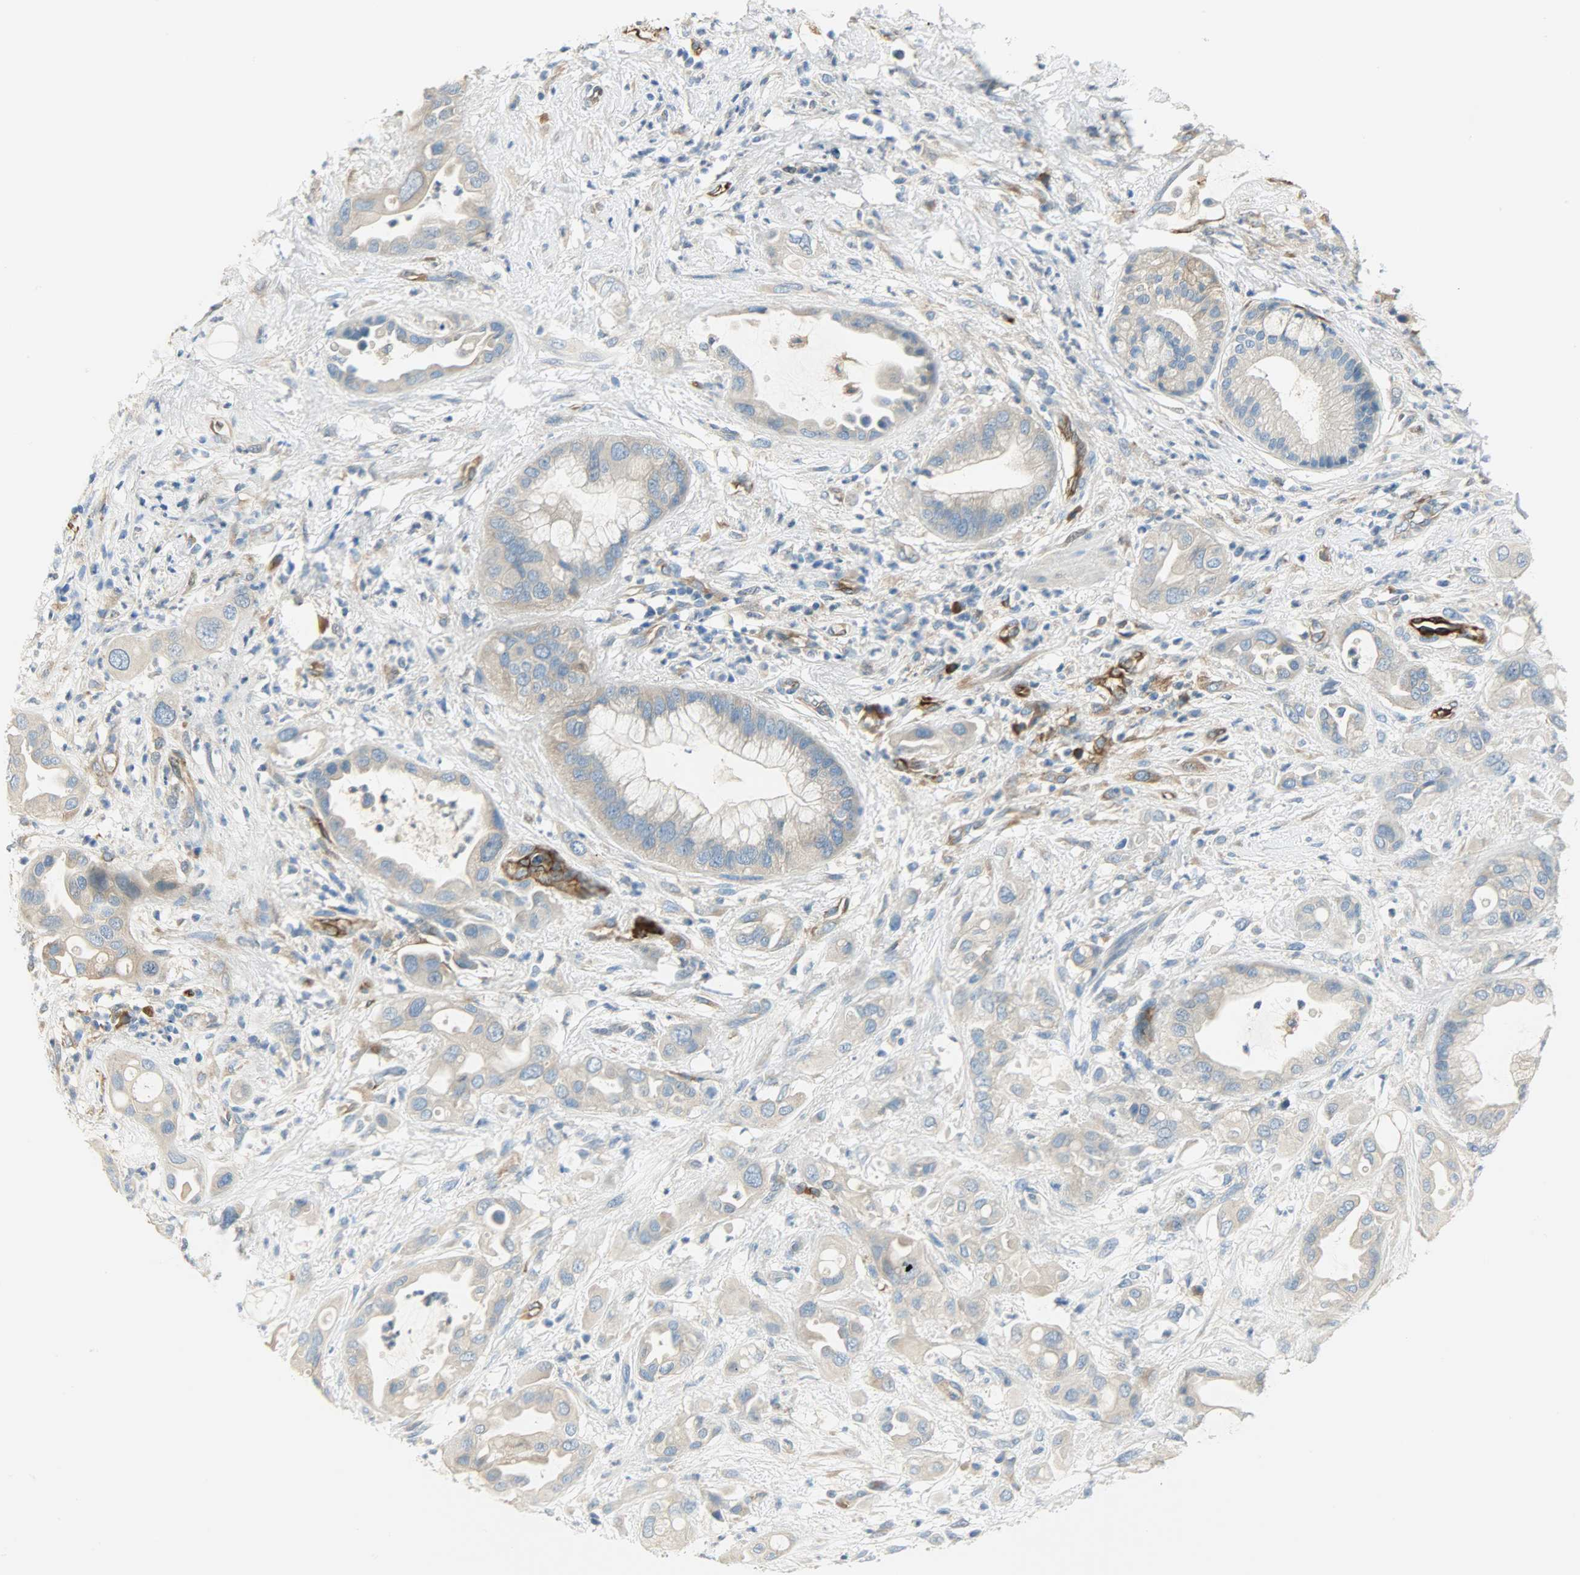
{"staining": {"intensity": "moderate", "quantity": ">75%", "location": "cytoplasmic/membranous"}, "tissue": "pancreatic cancer", "cell_type": "Tumor cells", "image_type": "cancer", "snomed": [{"axis": "morphology", "description": "Adenocarcinoma, NOS"}, {"axis": "morphology", "description": "Adenocarcinoma, metastatic, NOS"}, {"axis": "topography", "description": "Lymph node"}, {"axis": "topography", "description": "Pancreas"}, {"axis": "topography", "description": "Duodenum"}], "caption": "Tumor cells display moderate cytoplasmic/membranous expression in about >75% of cells in metastatic adenocarcinoma (pancreatic).", "gene": "WARS1", "patient": {"sex": "female", "age": 64}}